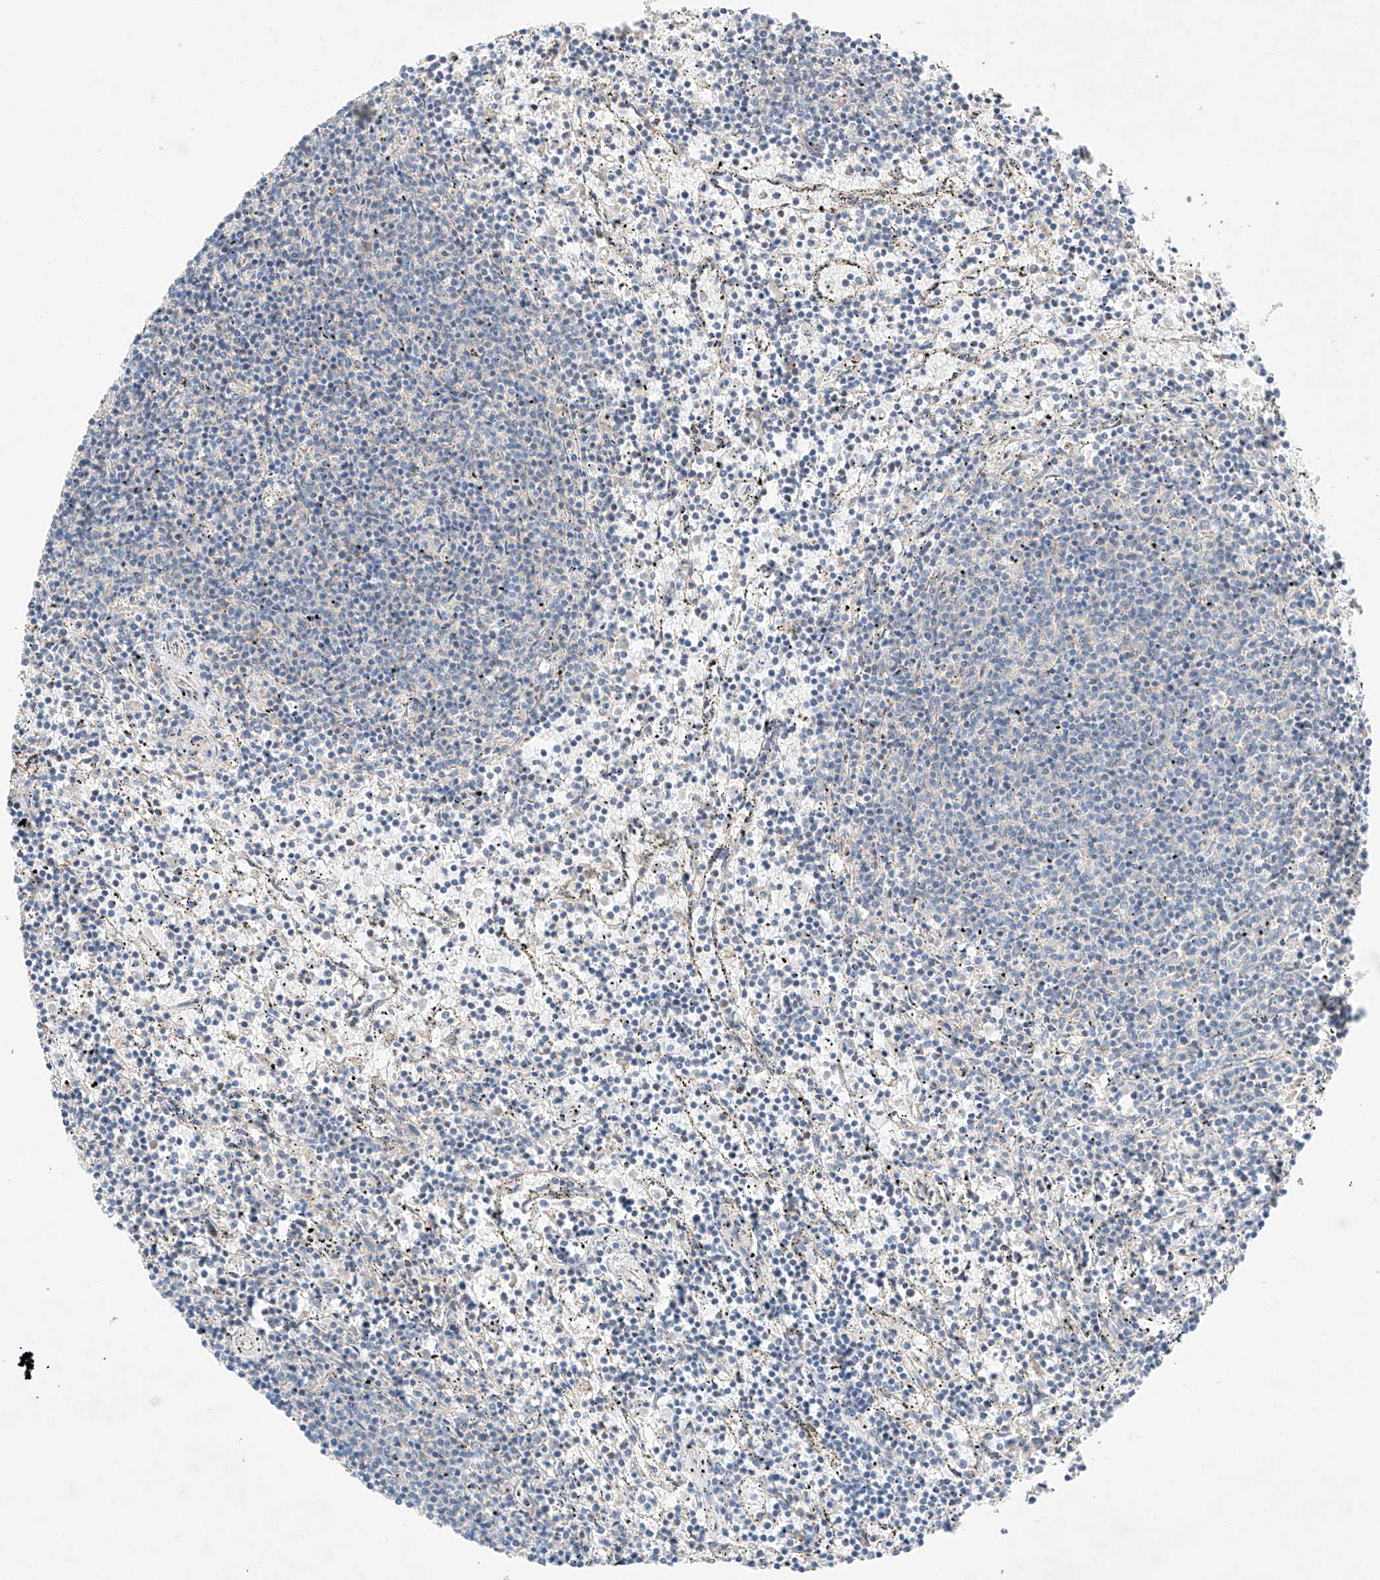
{"staining": {"intensity": "negative", "quantity": "none", "location": "none"}, "tissue": "lymphoma", "cell_type": "Tumor cells", "image_type": "cancer", "snomed": [{"axis": "morphology", "description": "Malignant lymphoma, non-Hodgkin's type, Low grade"}, {"axis": "topography", "description": "Spleen"}], "caption": "High power microscopy image of an IHC image of low-grade malignant lymphoma, non-Hodgkin's type, revealing no significant expression in tumor cells.", "gene": "RUSC1", "patient": {"sex": "female", "age": 50}}